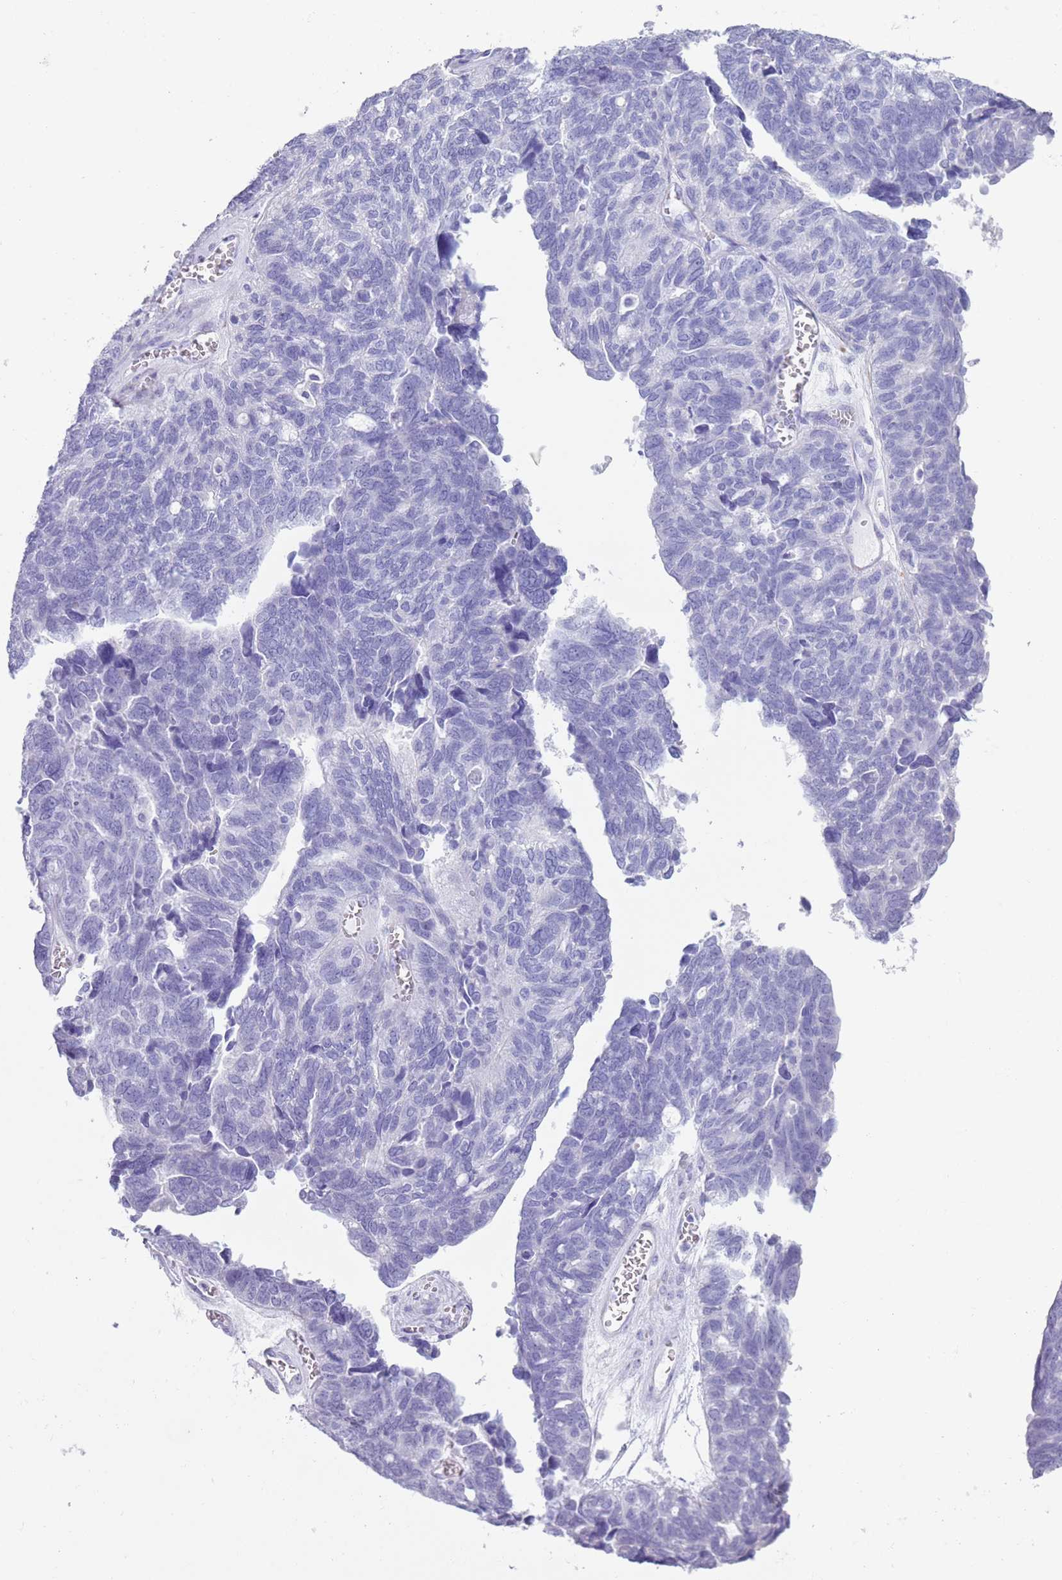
{"staining": {"intensity": "negative", "quantity": "none", "location": "none"}, "tissue": "ovarian cancer", "cell_type": "Tumor cells", "image_type": "cancer", "snomed": [{"axis": "morphology", "description": "Cystadenocarcinoma, serous, NOS"}, {"axis": "topography", "description": "Ovary"}], "caption": "Tumor cells are negative for brown protein staining in ovarian serous cystadenocarcinoma.", "gene": "LY6G5B", "patient": {"sex": "female", "age": 79}}